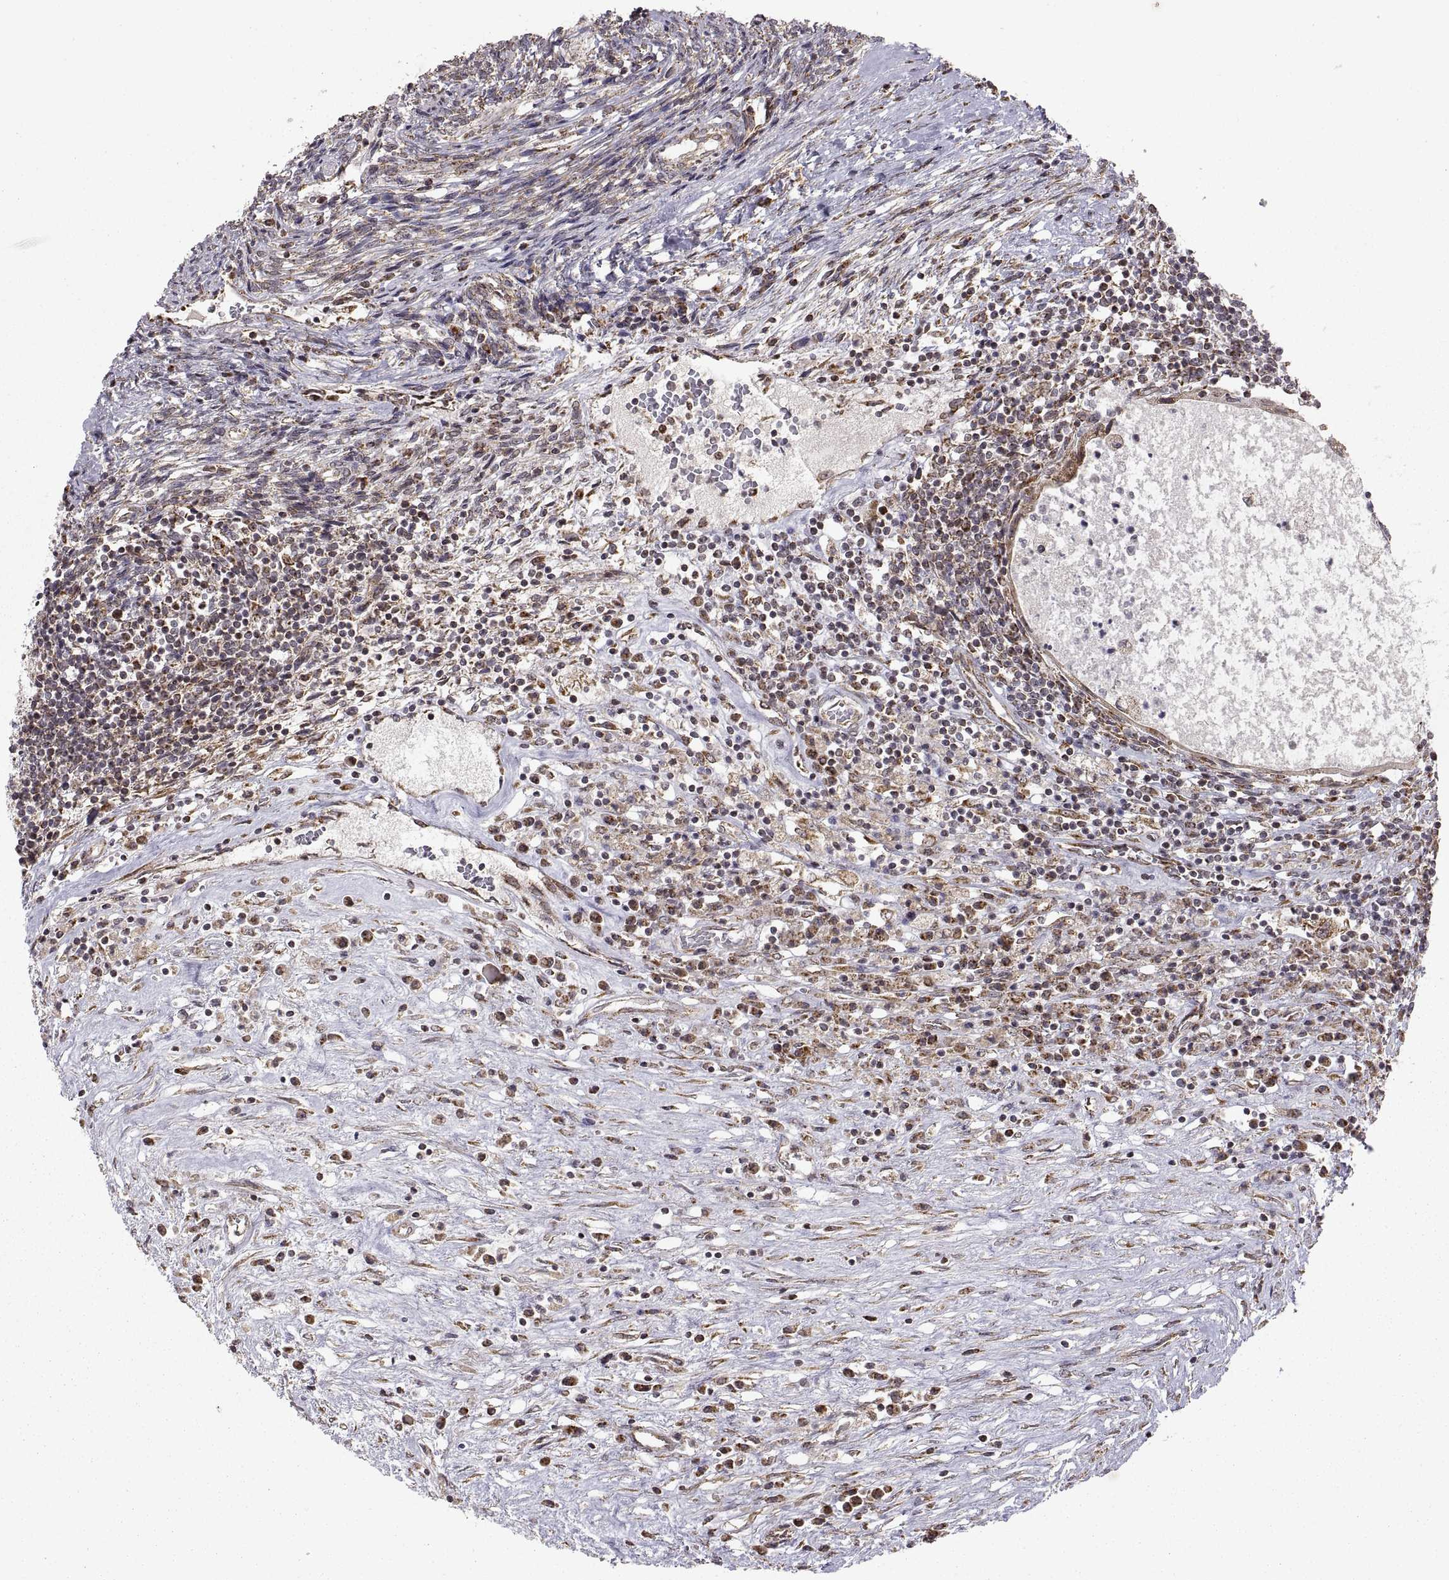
{"staining": {"intensity": "weak", "quantity": "25%-75%", "location": "cytoplasmic/membranous"}, "tissue": "testis cancer", "cell_type": "Tumor cells", "image_type": "cancer", "snomed": [{"axis": "morphology", "description": "Carcinoma, Embryonal, NOS"}, {"axis": "topography", "description": "Testis"}], "caption": "Weak cytoplasmic/membranous protein positivity is identified in approximately 25%-75% of tumor cells in testis cancer.", "gene": "MANBAL", "patient": {"sex": "male", "age": 37}}